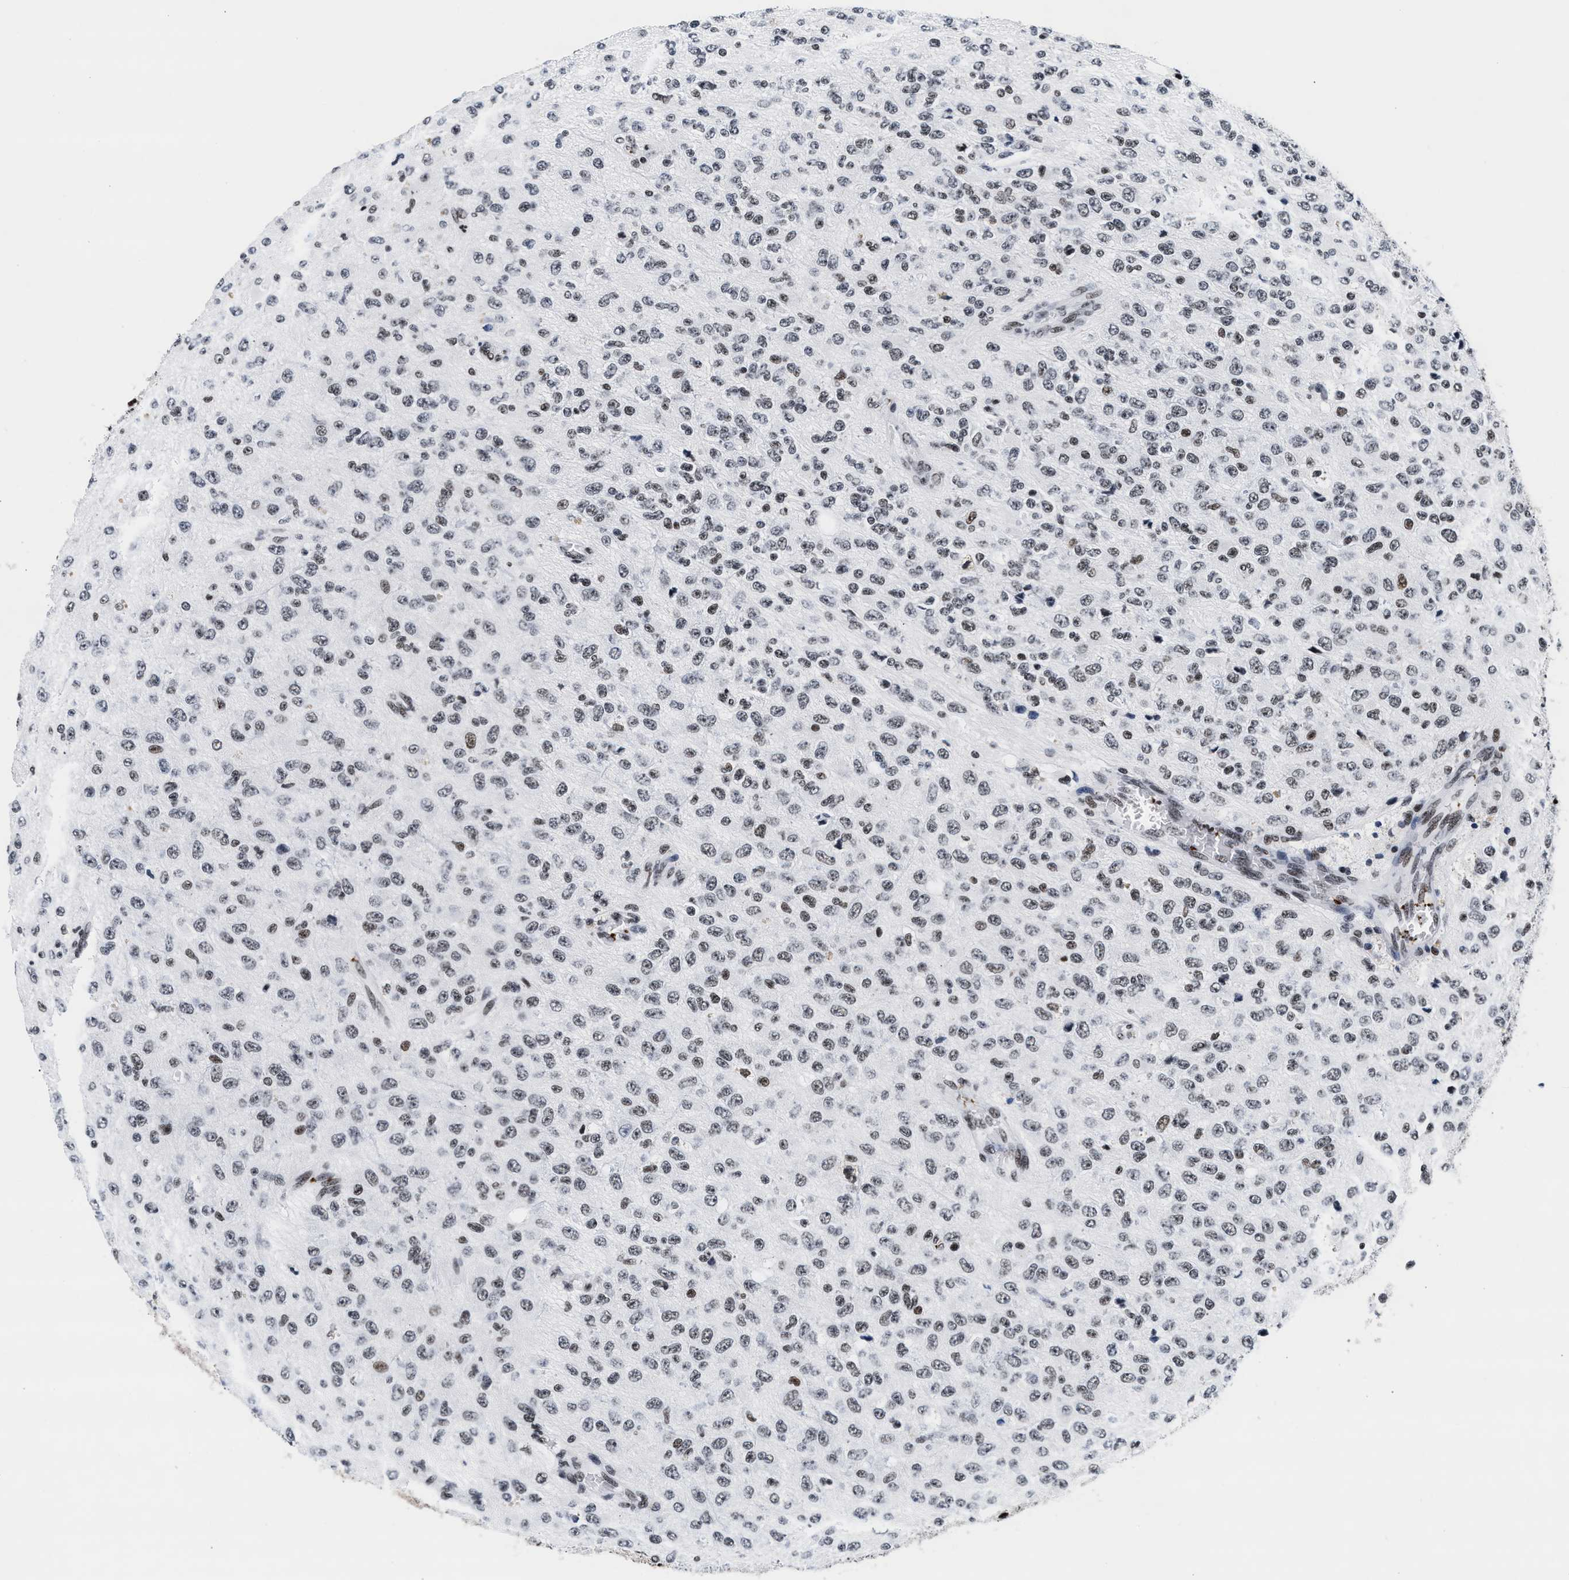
{"staining": {"intensity": "weak", "quantity": "25%-75%", "location": "nuclear"}, "tissue": "glioma", "cell_type": "Tumor cells", "image_type": "cancer", "snomed": [{"axis": "morphology", "description": "Glioma, malignant, High grade"}, {"axis": "topography", "description": "pancreas cauda"}], "caption": "The image displays immunohistochemical staining of glioma. There is weak nuclear expression is present in approximately 25%-75% of tumor cells. Using DAB (3,3'-diaminobenzidine) (brown) and hematoxylin (blue) stains, captured at high magnification using brightfield microscopy.", "gene": "RAD21", "patient": {"sex": "male", "age": 60}}